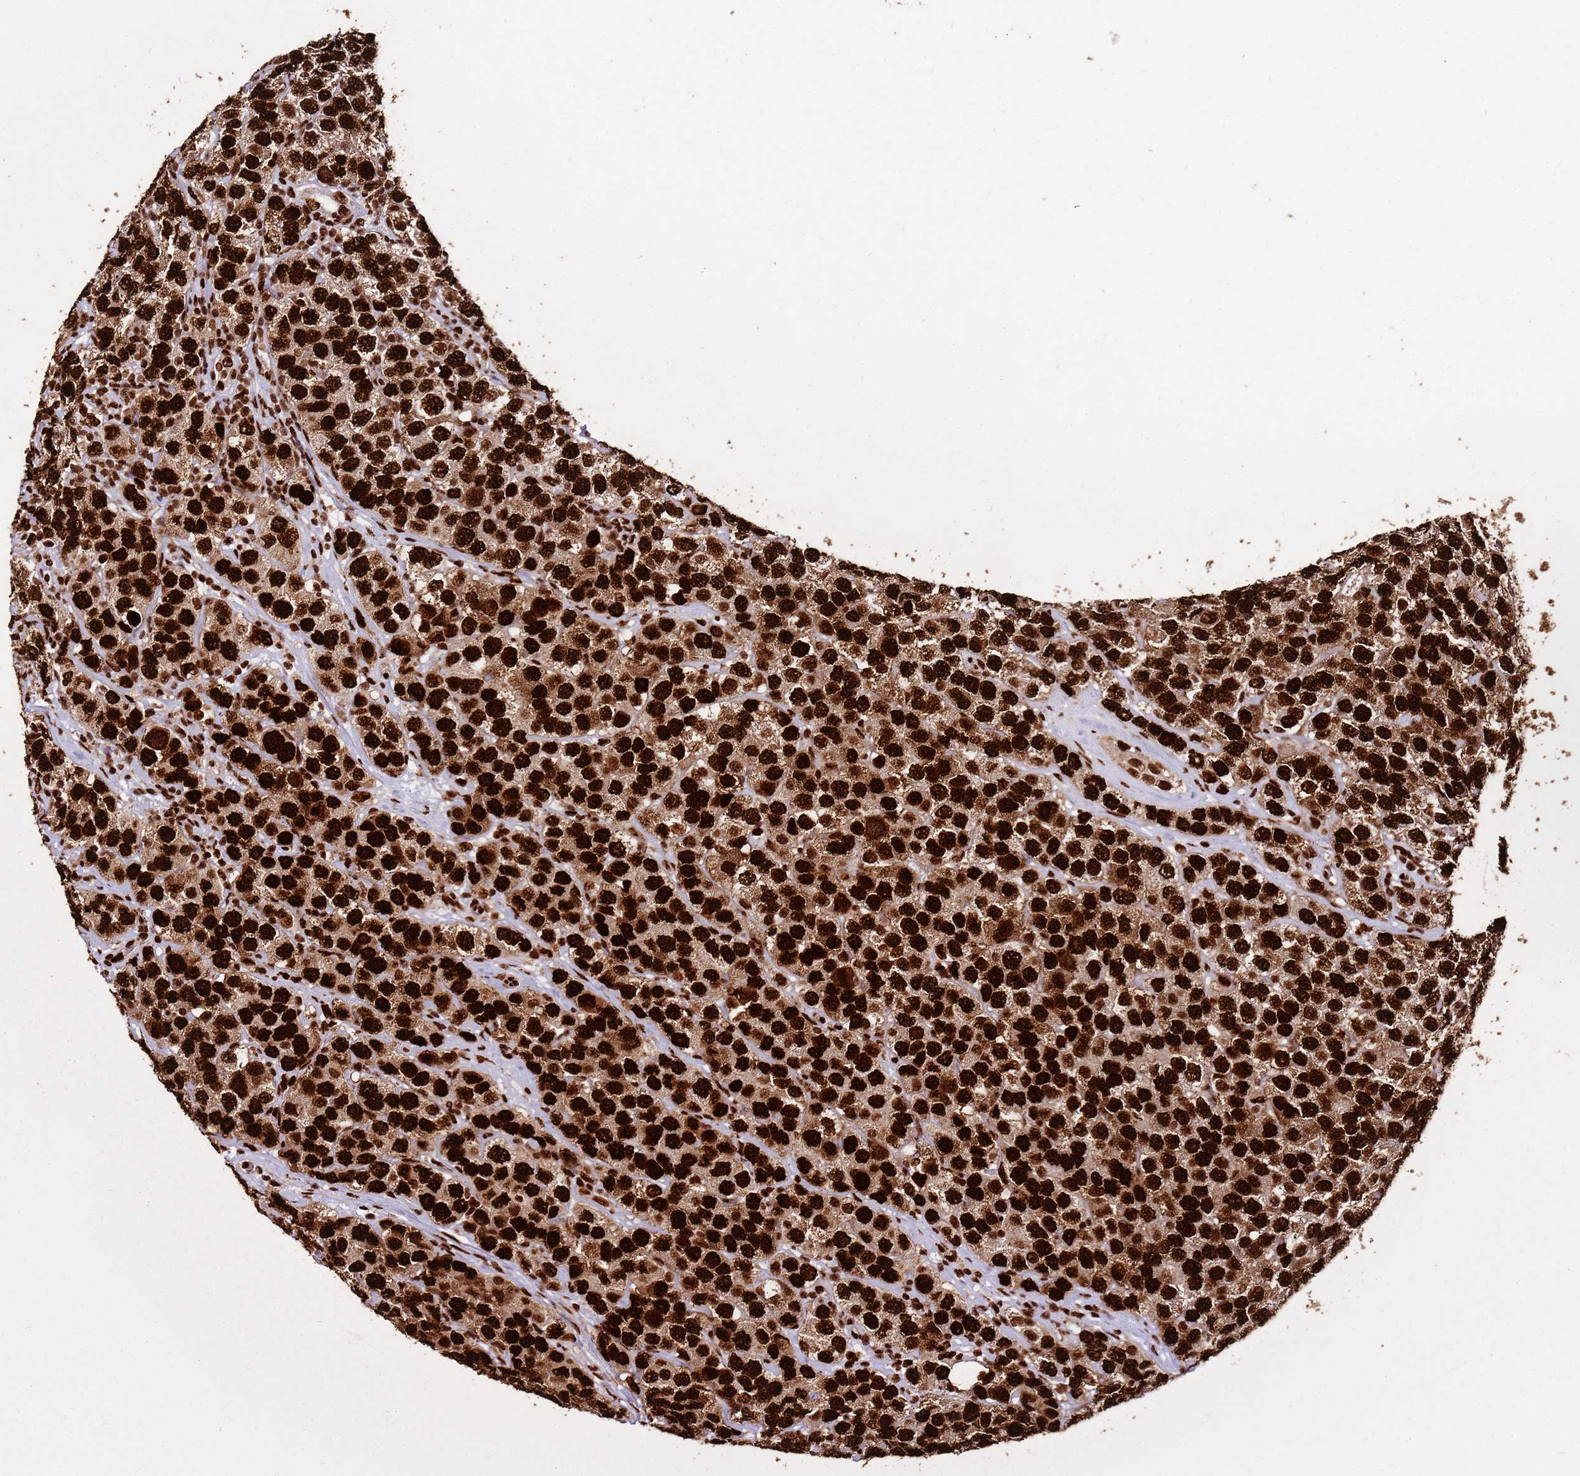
{"staining": {"intensity": "strong", "quantity": ">75%", "location": "nuclear"}, "tissue": "testis cancer", "cell_type": "Tumor cells", "image_type": "cancer", "snomed": [{"axis": "morphology", "description": "Seminoma, NOS"}, {"axis": "topography", "description": "Testis"}], "caption": "Human testis cancer stained with a protein marker demonstrates strong staining in tumor cells.", "gene": "HNRNPAB", "patient": {"sex": "male", "age": 28}}